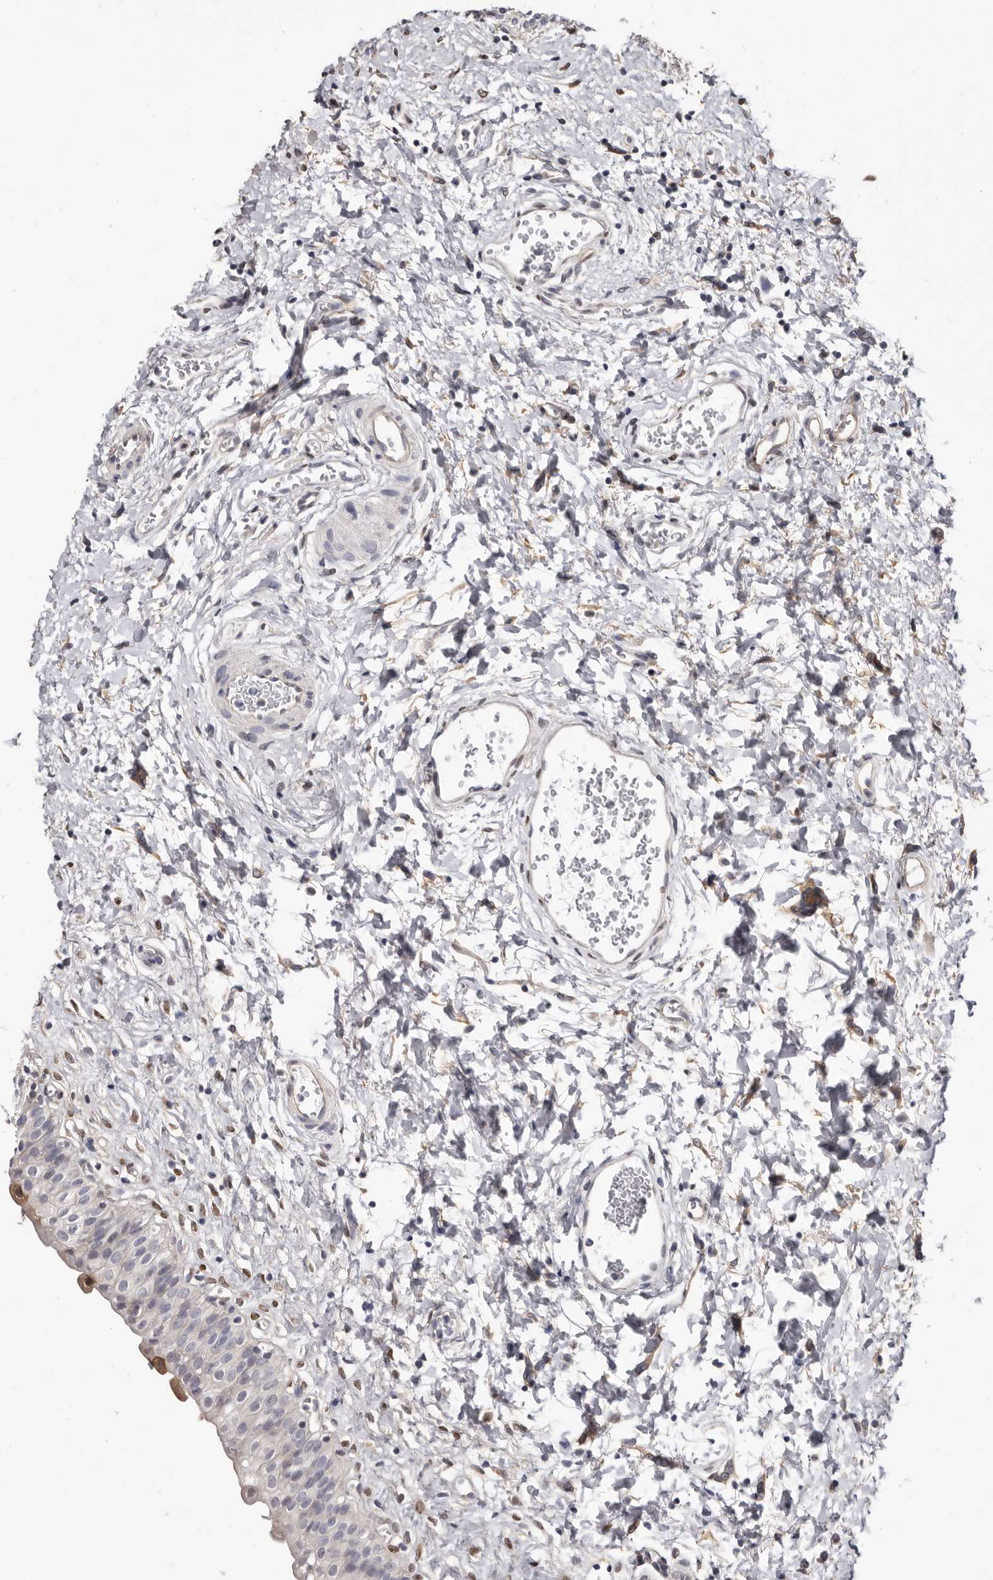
{"staining": {"intensity": "moderate", "quantity": "<25%", "location": "cytoplasmic/membranous,nuclear"}, "tissue": "urinary bladder", "cell_type": "Urothelial cells", "image_type": "normal", "snomed": [{"axis": "morphology", "description": "Normal tissue, NOS"}, {"axis": "topography", "description": "Urinary bladder"}], "caption": "Brown immunohistochemical staining in benign human urinary bladder reveals moderate cytoplasmic/membranous,nuclear positivity in about <25% of urothelial cells. The staining was performed using DAB (3,3'-diaminobenzidine), with brown indicating positive protein expression. Nuclei are stained blue with hematoxylin.", "gene": "KHDRBS2", "patient": {"sex": "male", "age": 51}}